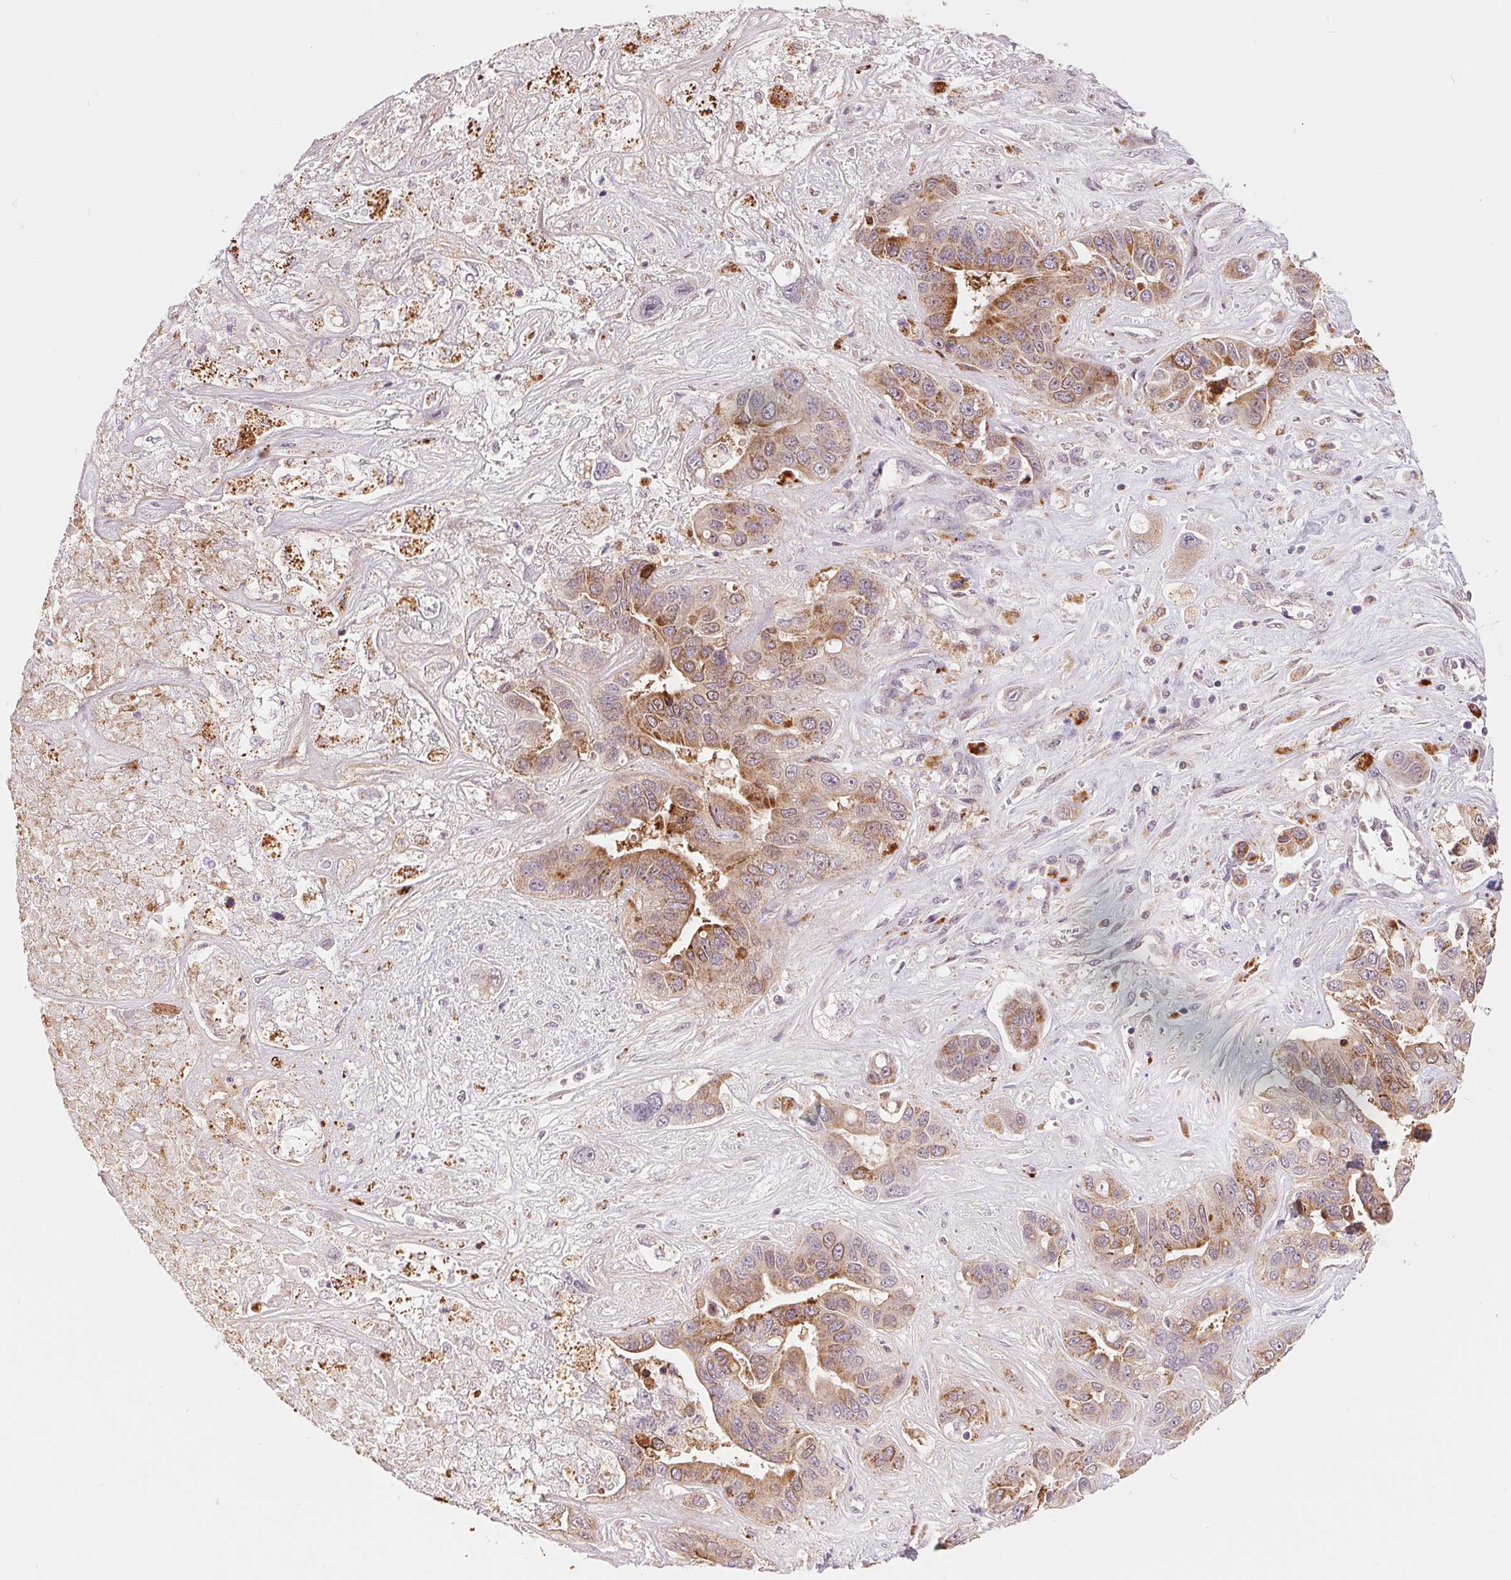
{"staining": {"intensity": "moderate", "quantity": ">75%", "location": "cytoplasmic/membranous"}, "tissue": "liver cancer", "cell_type": "Tumor cells", "image_type": "cancer", "snomed": [{"axis": "morphology", "description": "Cholangiocarcinoma"}, {"axis": "topography", "description": "Liver"}], "caption": "This micrograph reveals immunohistochemistry (IHC) staining of liver cancer (cholangiocarcinoma), with medium moderate cytoplasmic/membranous expression in about >75% of tumor cells.", "gene": "ARHGAP32", "patient": {"sex": "female", "age": 52}}